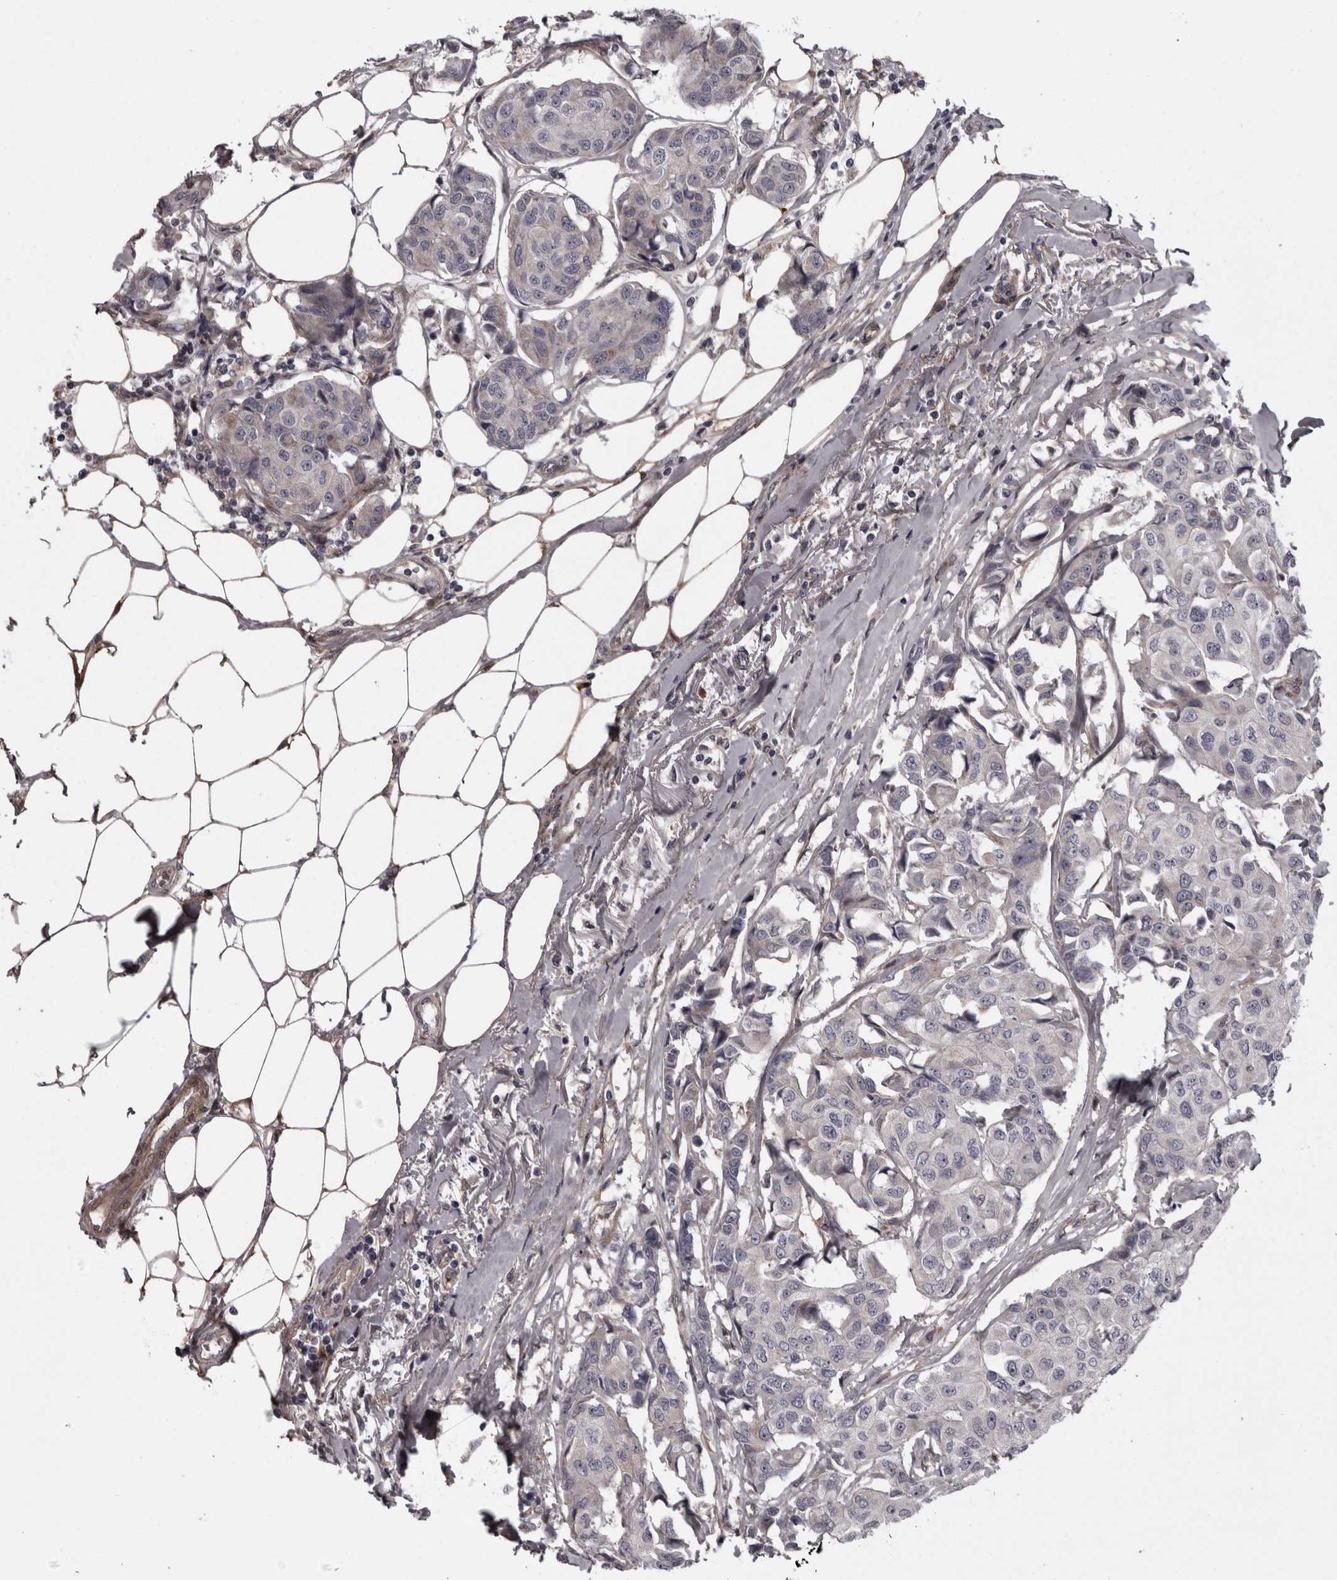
{"staining": {"intensity": "negative", "quantity": "none", "location": "none"}, "tissue": "breast cancer", "cell_type": "Tumor cells", "image_type": "cancer", "snomed": [{"axis": "morphology", "description": "Duct carcinoma"}, {"axis": "topography", "description": "Breast"}], "caption": "The image exhibits no staining of tumor cells in intraductal carcinoma (breast).", "gene": "RSU1", "patient": {"sex": "female", "age": 80}}